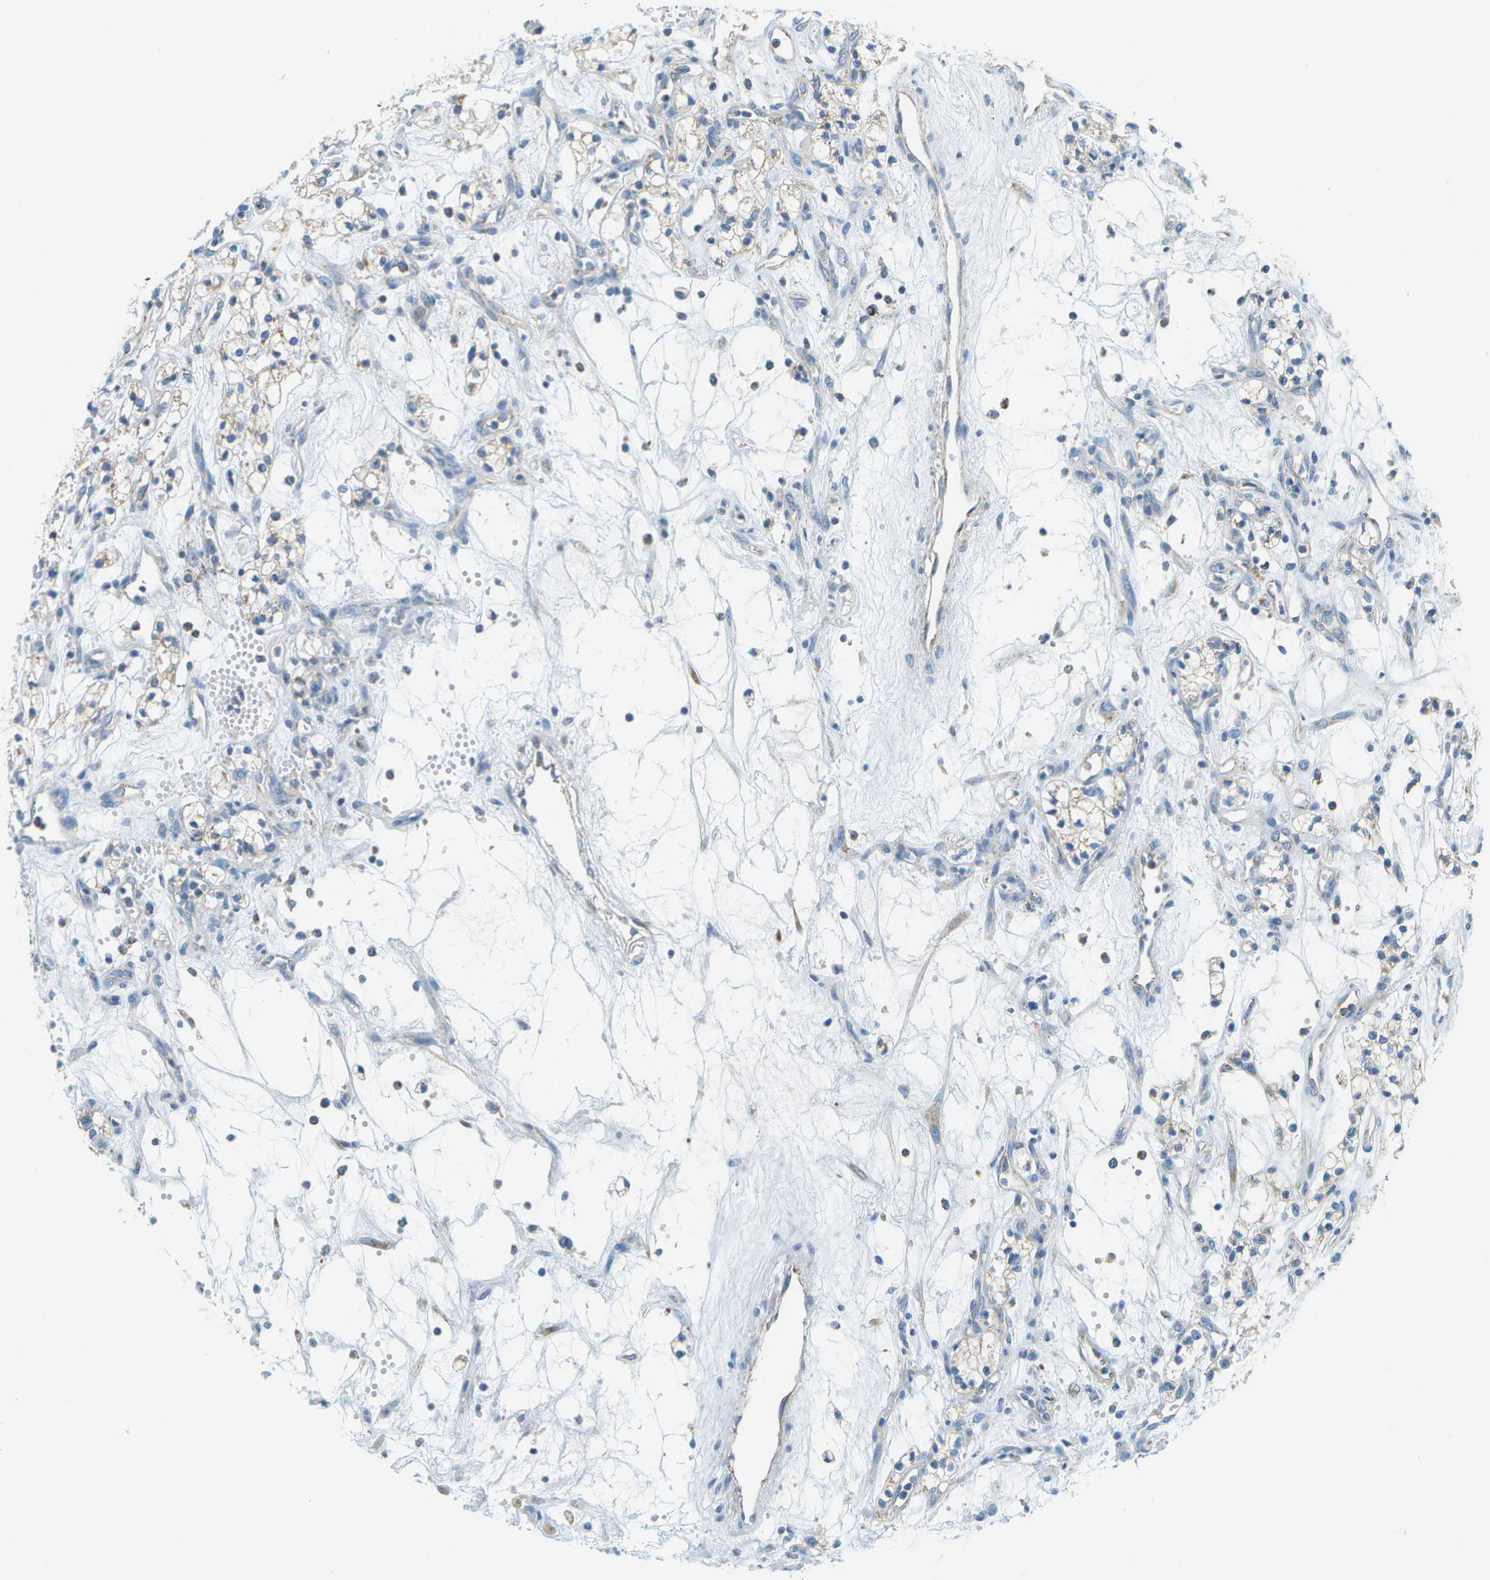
{"staining": {"intensity": "negative", "quantity": "none", "location": "none"}, "tissue": "renal cancer", "cell_type": "Tumor cells", "image_type": "cancer", "snomed": [{"axis": "morphology", "description": "Adenocarcinoma, NOS"}, {"axis": "topography", "description": "Kidney"}], "caption": "This is an IHC micrograph of human renal cancer. There is no staining in tumor cells.", "gene": "PTGIS", "patient": {"sex": "male", "age": 59}}